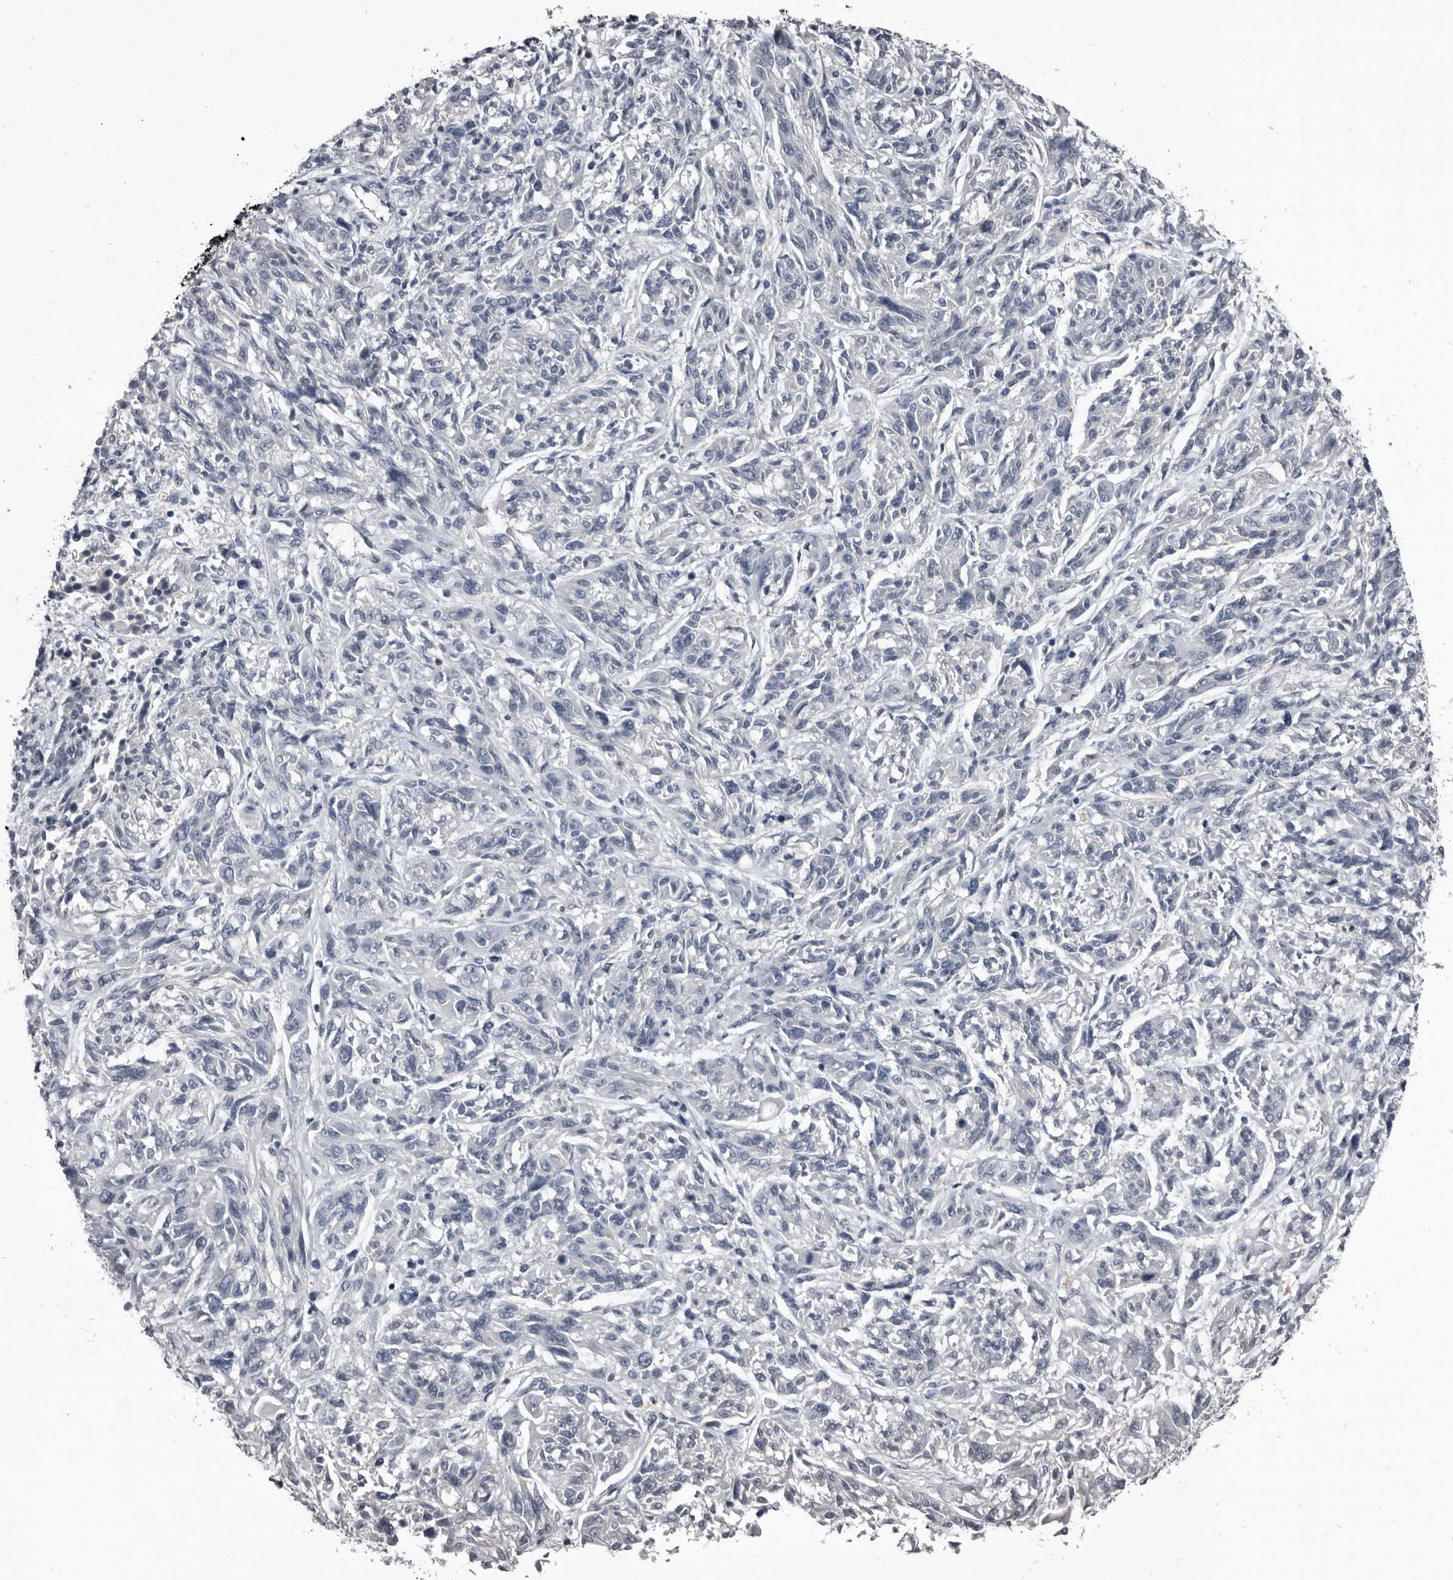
{"staining": {"intensity": "negative", "quantity": "none", "location": "none"}, "tissue": "melanoma", "cell_type": "Tumor cells", "image_type": "cancer", "snomed": [{"axis": "morphology", "description": "Malignant melanoma, NOS"}, {"axis": "topography", "description": "Skin"}], "caption": "The histopathology image shows no staining of tumor cells in melanoma. (DAB immunohistochemistry visualized using brightfield microscopy, high magnification).", "gene": "GREB1", "patient": {"sex": "male", "age": 53}}